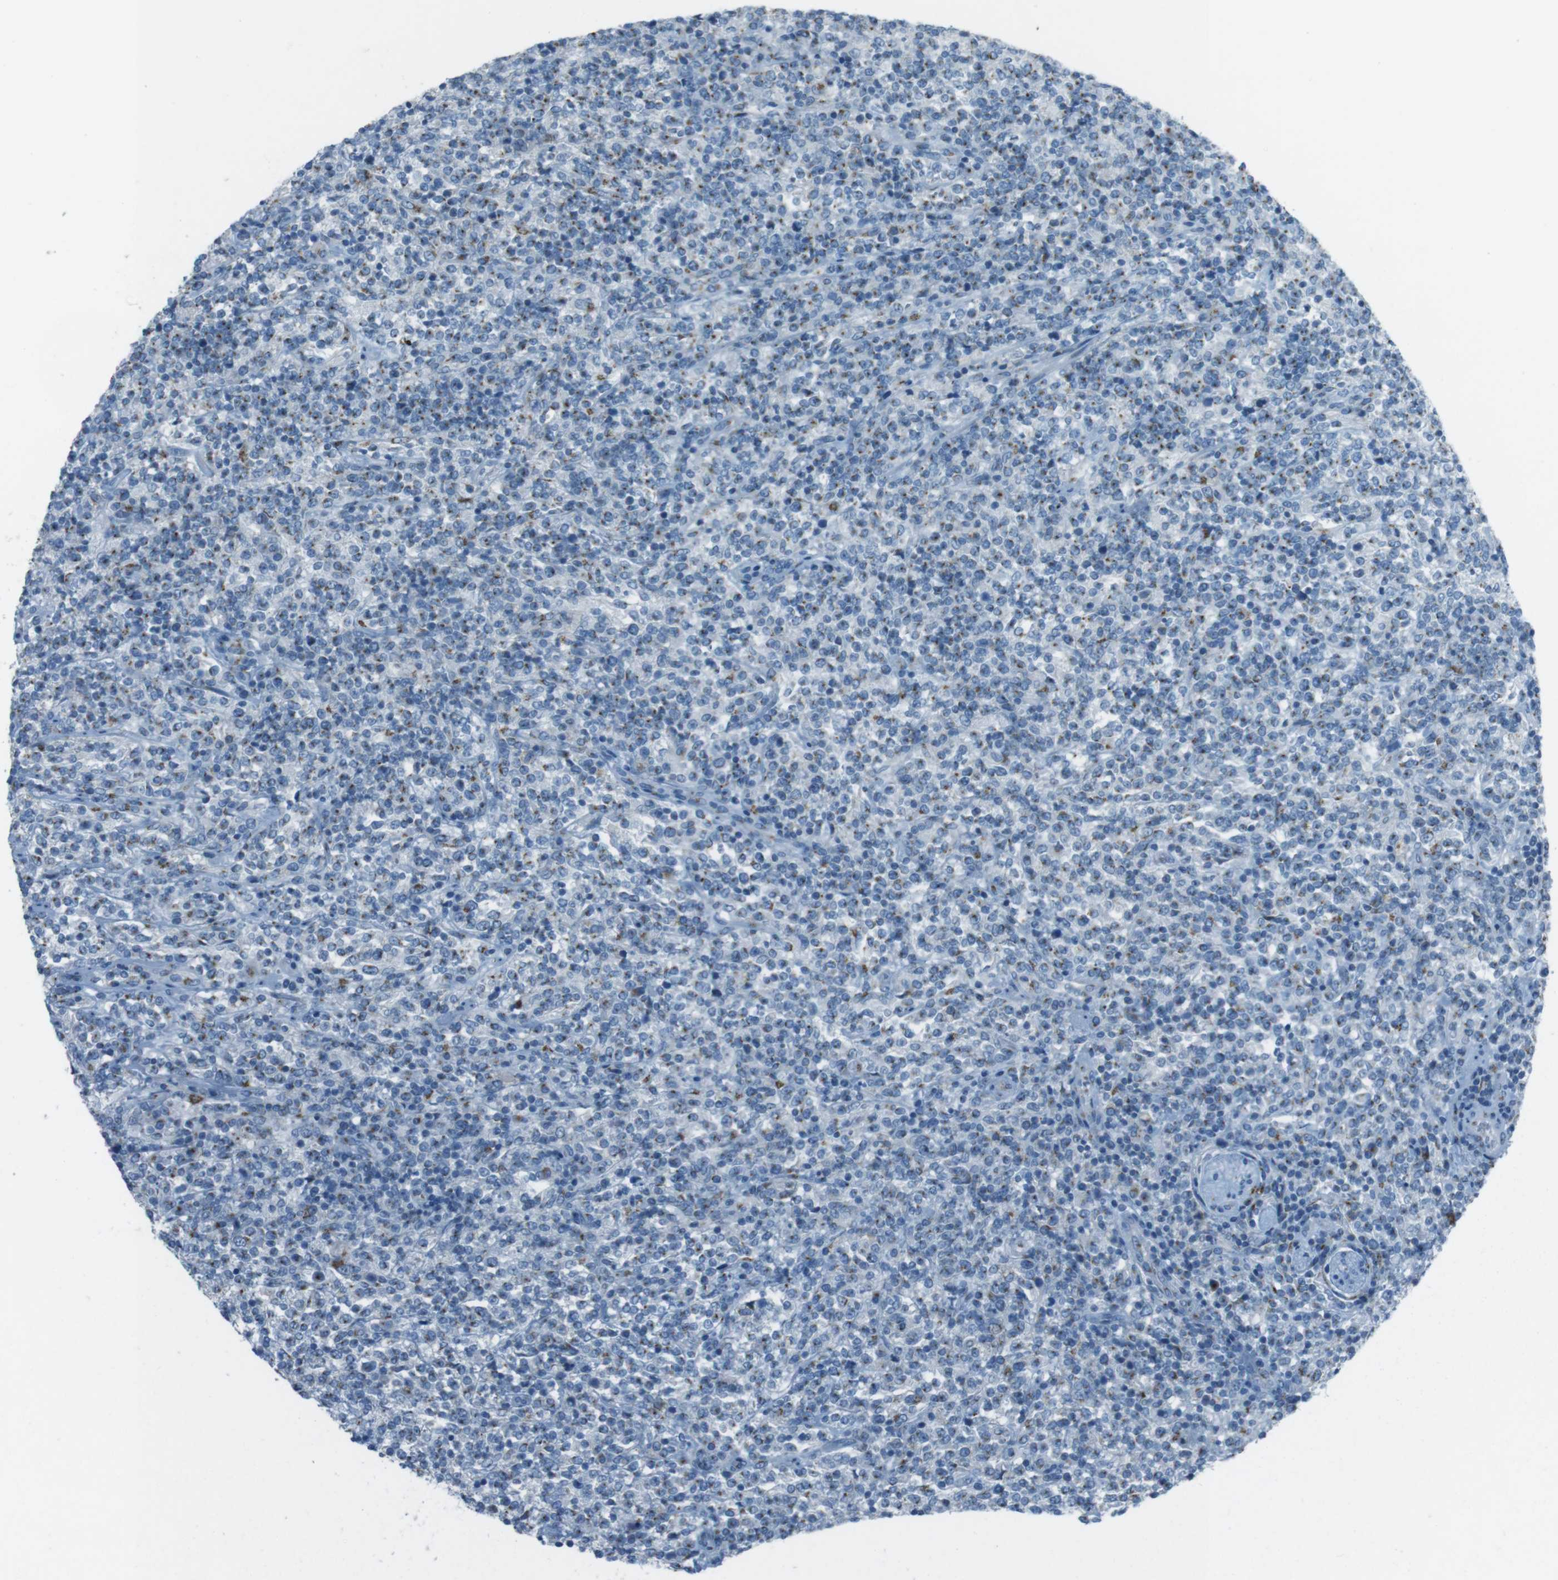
{"staining": {"intensity": "moderate", "quantity": "25%-75%", "location": "cytoplasmic/membranous"}, "tissue": "lymphoma", "cell_type": "Tumor cells", "image_type": "cancer", "snomed": [{"axis": "morphology", "description": "Malignant lymphoma, non-Hodgkin's type, High grade"}, {"axis": "topography", "description": "Soft tissue"}], "caption": "A high-resolution photomicrograph shows immunohistochemistry (IHC) staining of high-grade malignant lymphoma, non-Hodgkin's type, which exhibits moderate cytoplasmic/membranous staining in approximately 25%-75% of tumor cells.", "gene": "TXNDC15", "patient": {"sex": "male", "age": 18}}